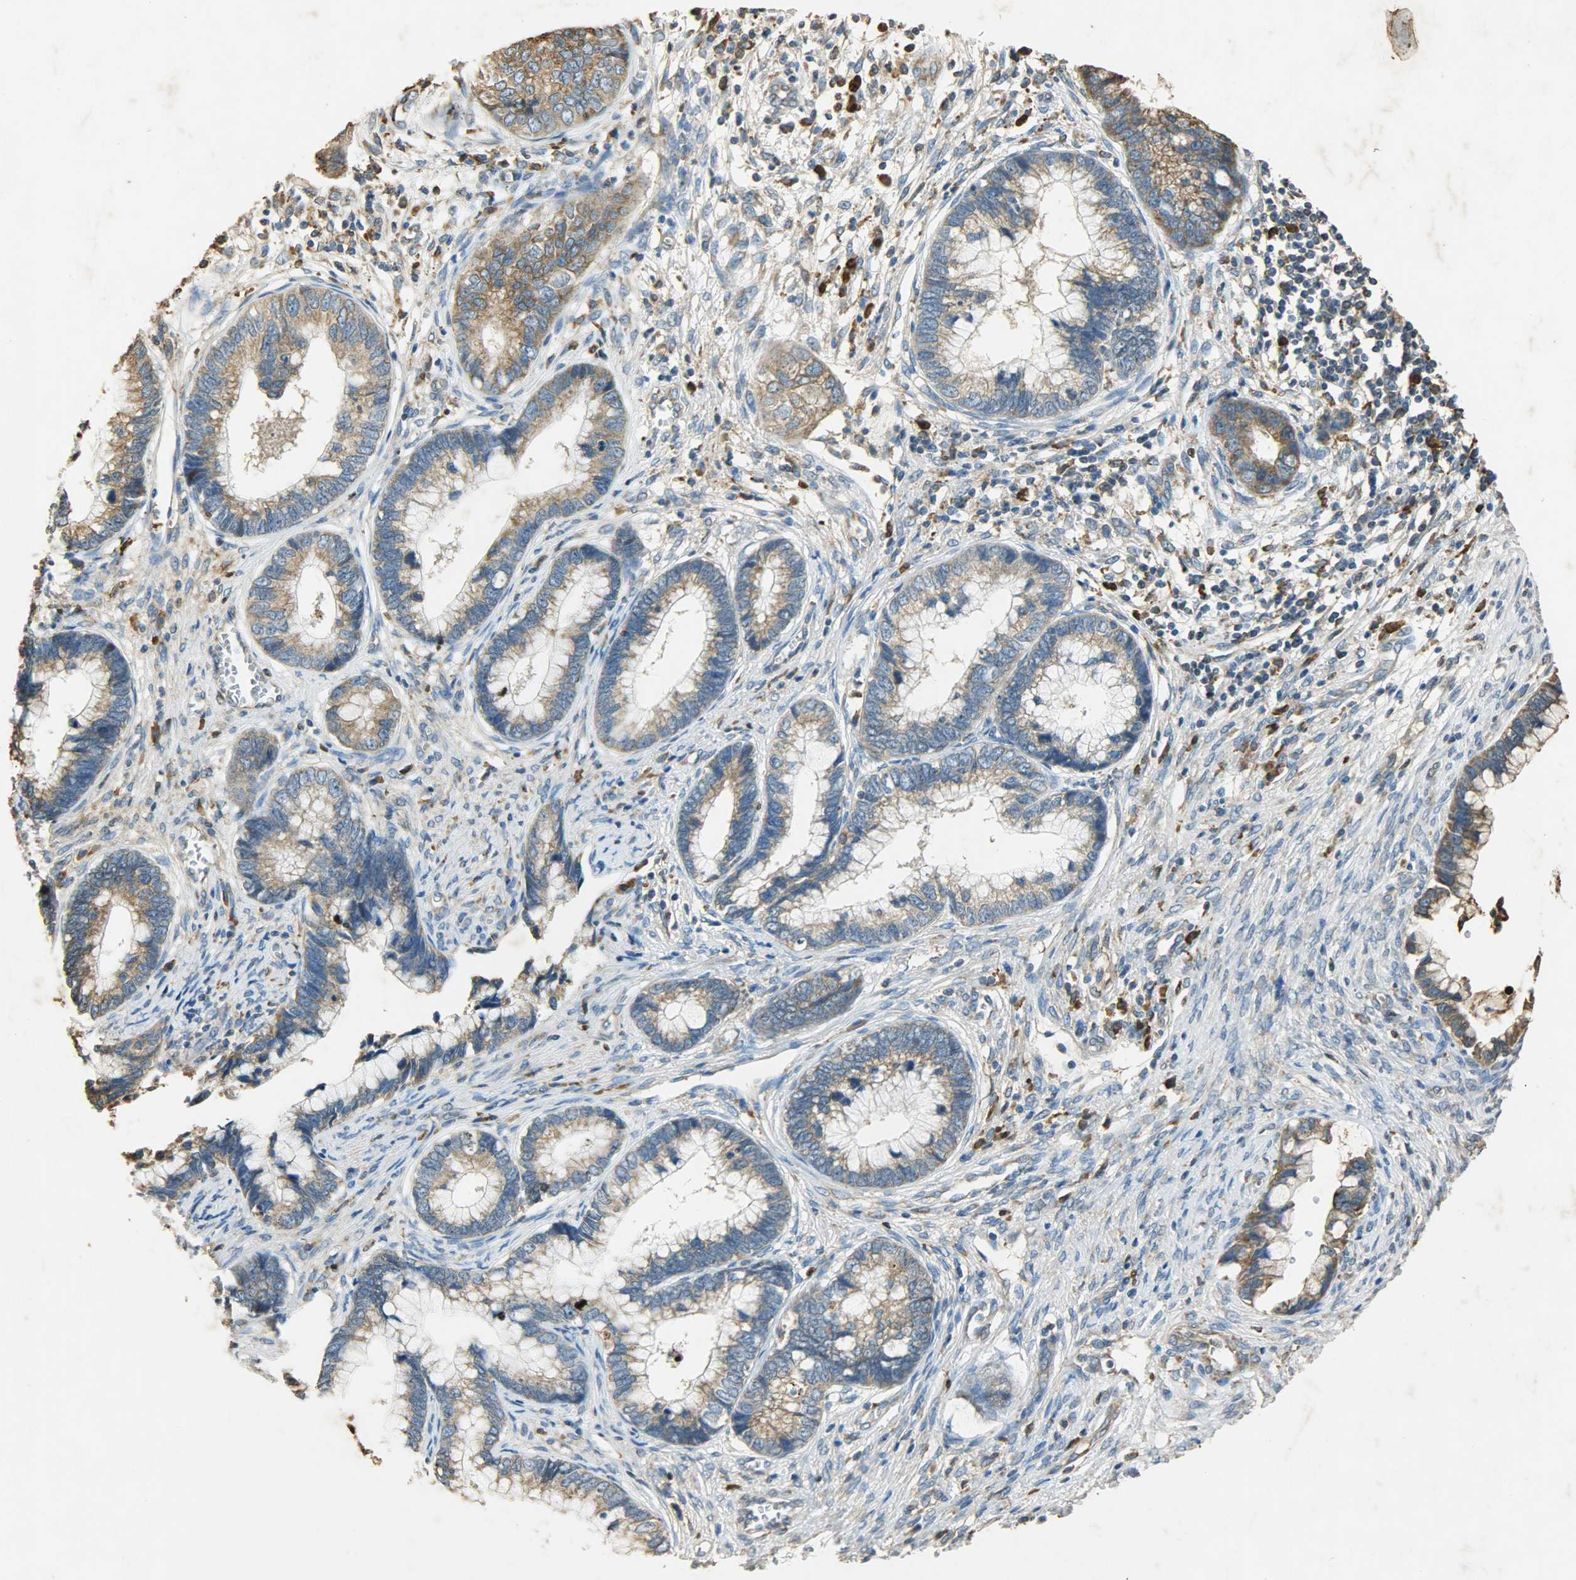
{"staining": {"intensity": "moderate", "quantity": ">75%", "location": "cytoplasmic/membranous"}, "tissue": "cervical cancer", "cell_type": "Tumor cells", "image_type": "cancer", "snomed": [{"axis": "morphology", "description": "Adenocarcinoma, NOS"}, {"axis": "topography", "description": "Cervix"}], "caption": "There is medium levels of moderate cytoplasmic/membranous positivity in tumor cells of cervical cancer, as demonstrated by immunohistochemical staining (brown color).", "gene": "HSPA5", "patient": {"sex": "female", "age": 44}}